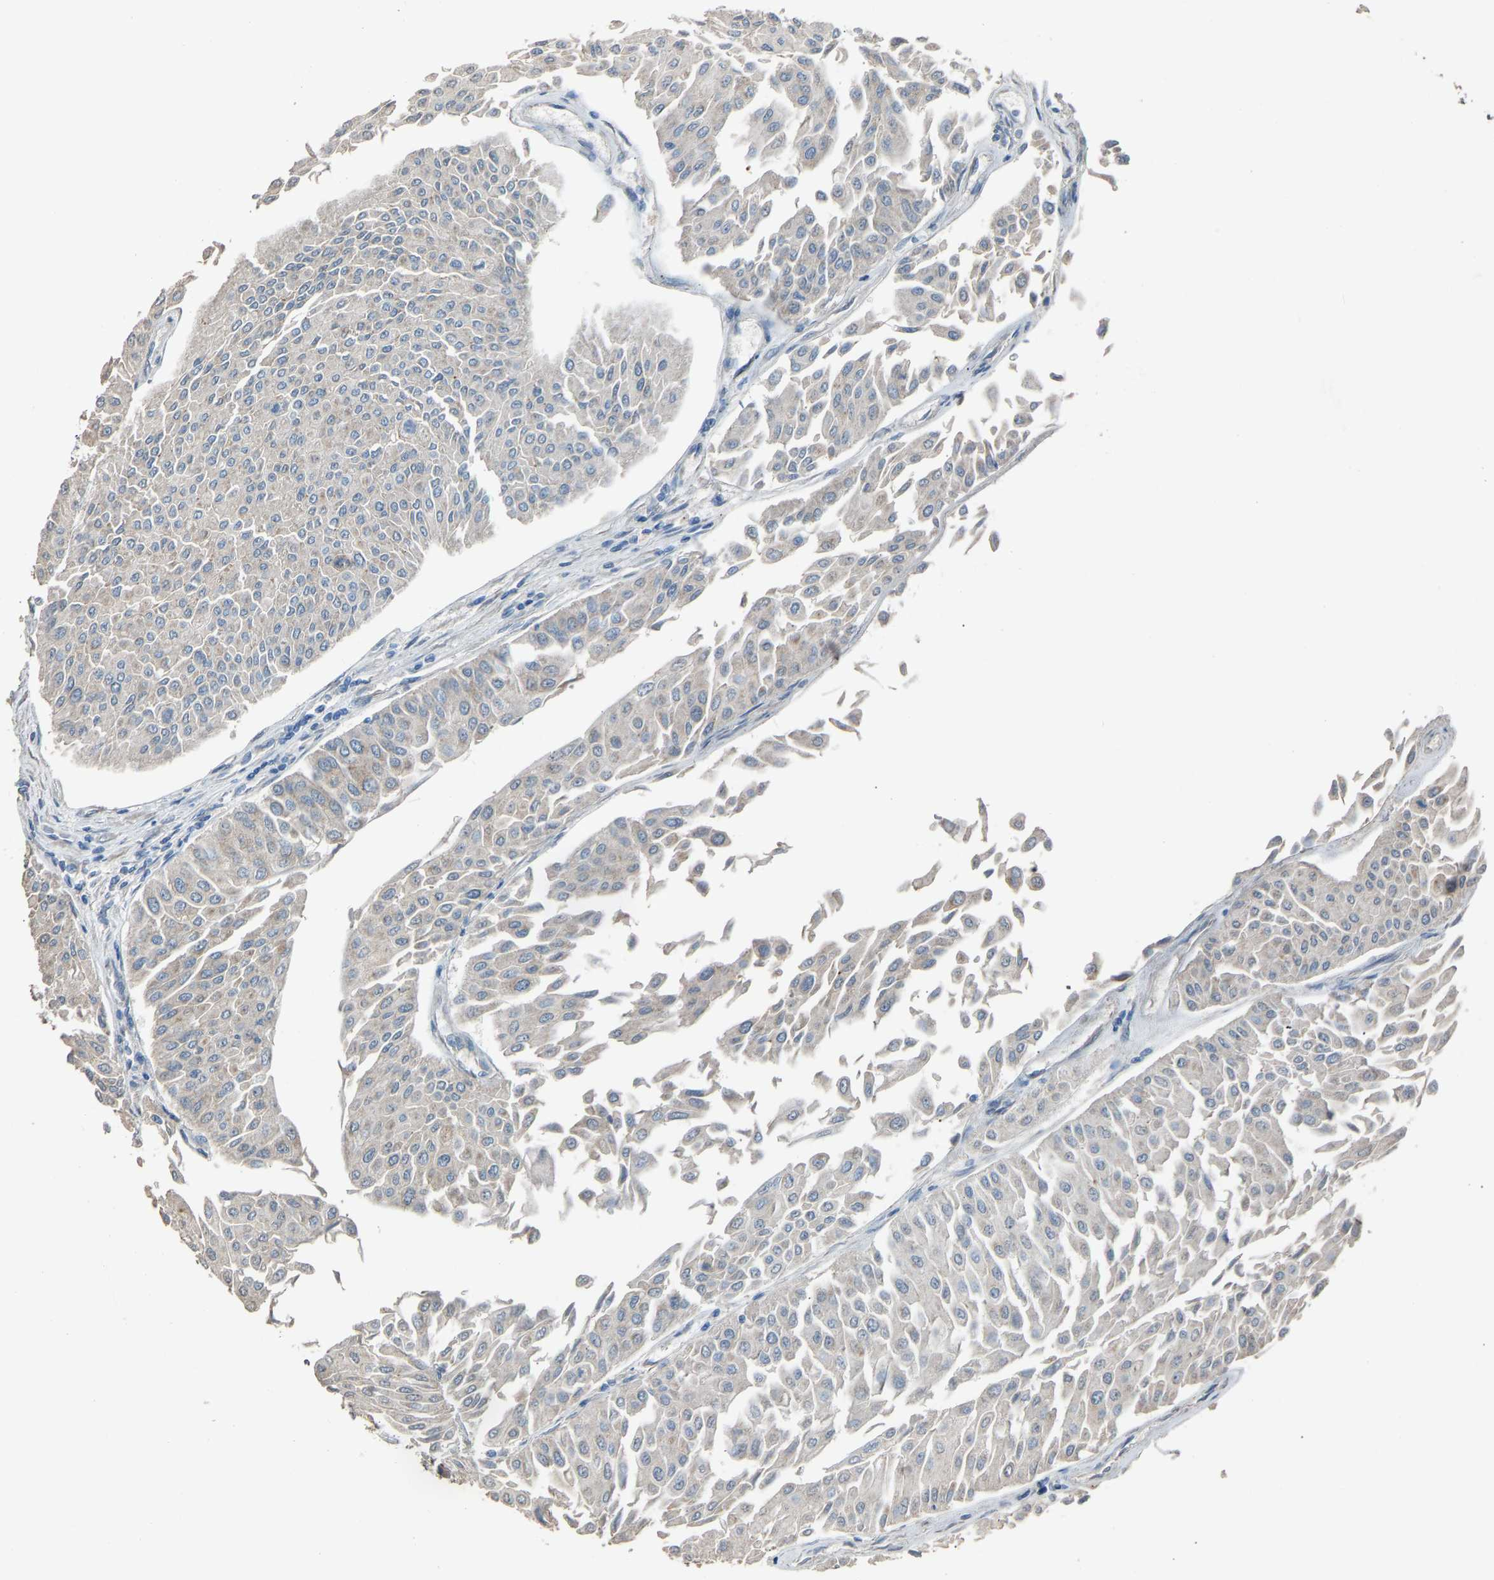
{"staining": {"intensity": "negative", "quantity": "none", "location": "none"}, "tissue": "urothelial cancer", "cell_type": "Tumor cells", "image_type": "cancer", "snomed": [{"axis": "morphology", "description": "Urothelial carcinoma, Low grade"}, {"axis": "topography", "description": "Urinary bladder"}], "caption": "The micrograph shows no significant staining in tumor cells of urothelial cancer.", "gene": "TGFBR3", "patient": {"sex": "male", "age": 67}}